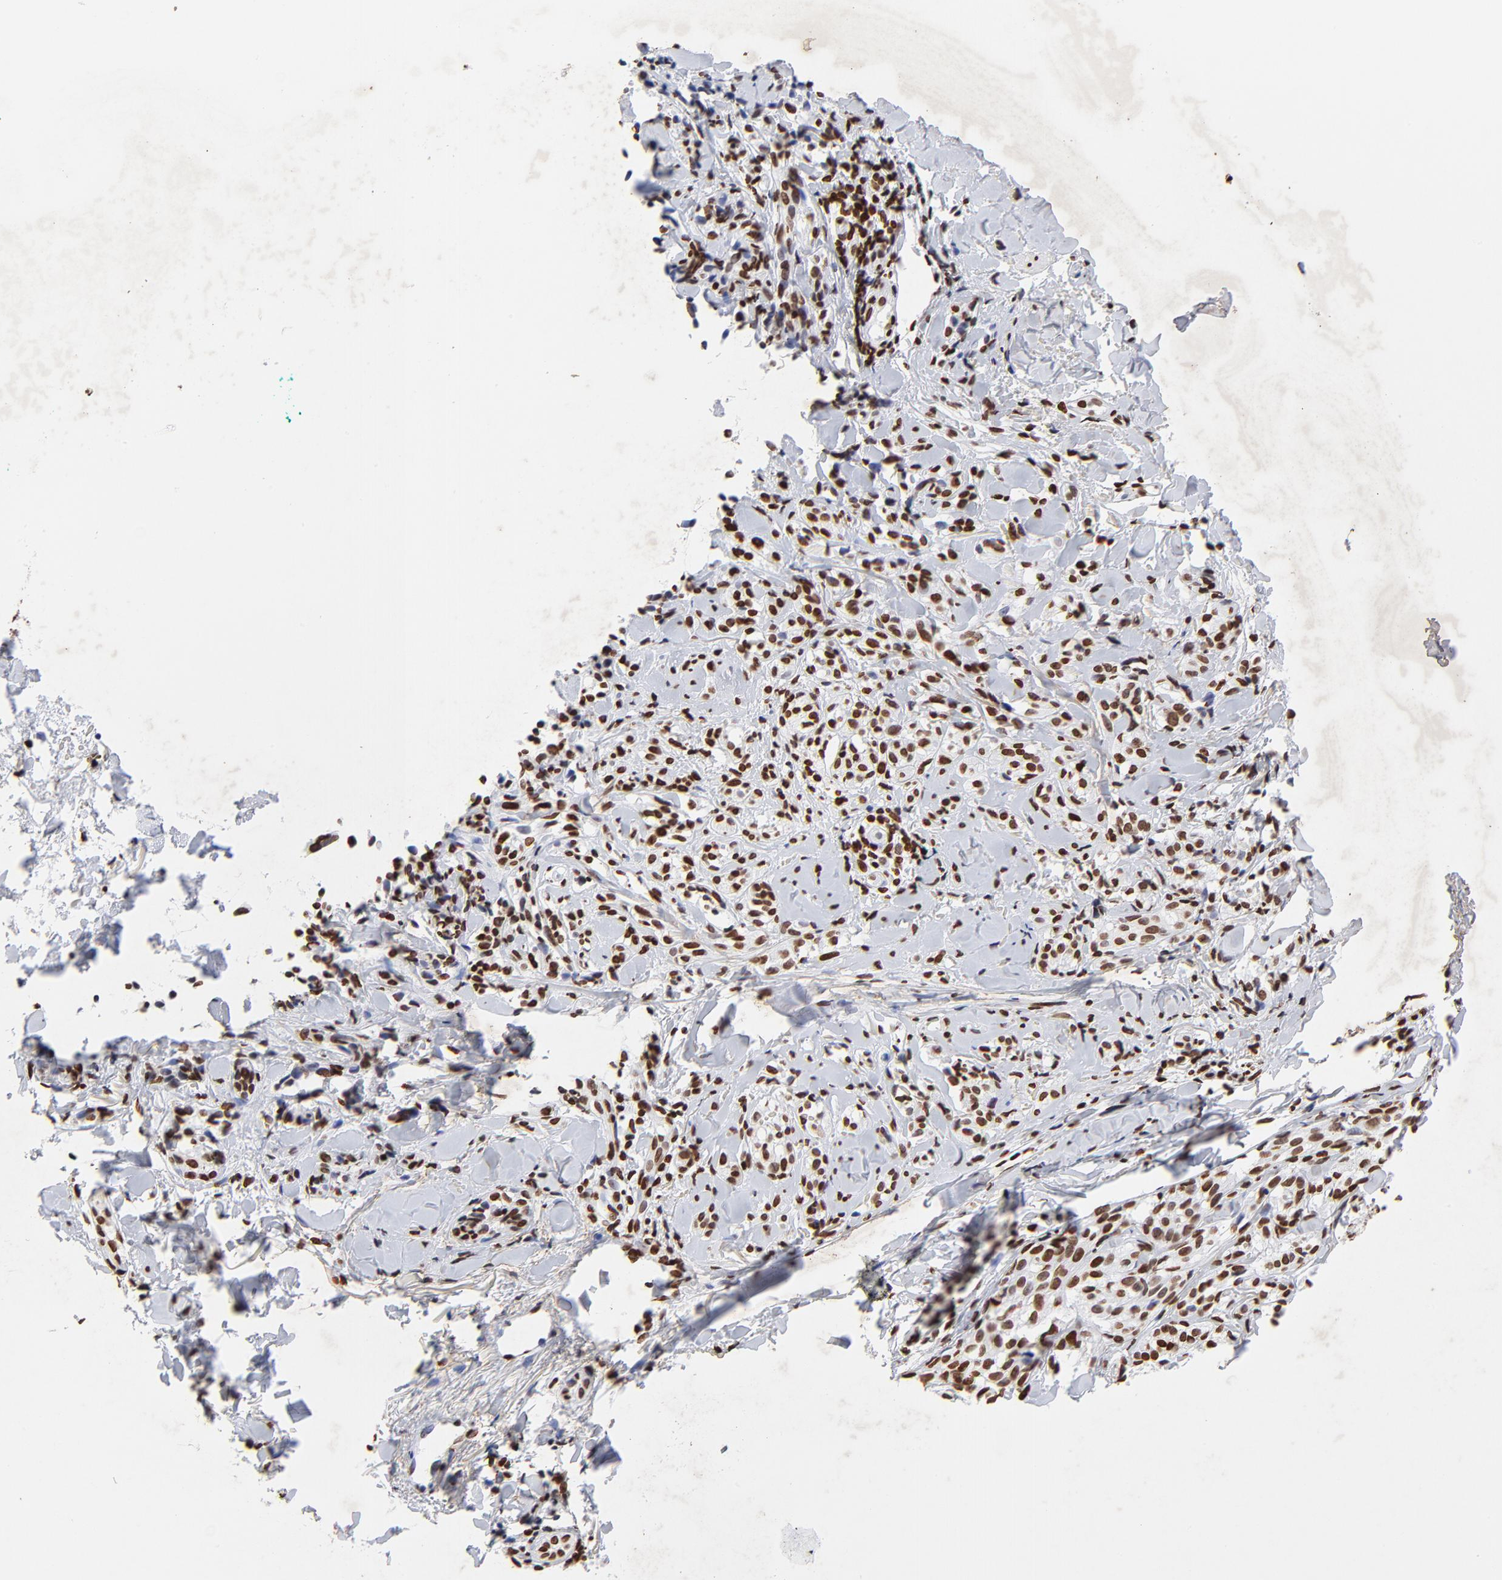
{"staining": {"intensity": "strong", "quantity": ">75%", "location": "nuclear"}, "tissue": "melanoma", "cell_type": "Tumor cells", "image_type": "cancer", "snomed": [{"axis": "morphology", "description": "Malignant melanoma, Metastatic site"}, {"axis": "topography", "description": "Skin"}], "caption": "About >75% of tumor cells in human melanoma display strong nuclear protein expression as visualized by brown immunohistochemical staining.", "gene": "FBH1", "patient": {"sex": "female", "age": 66}}